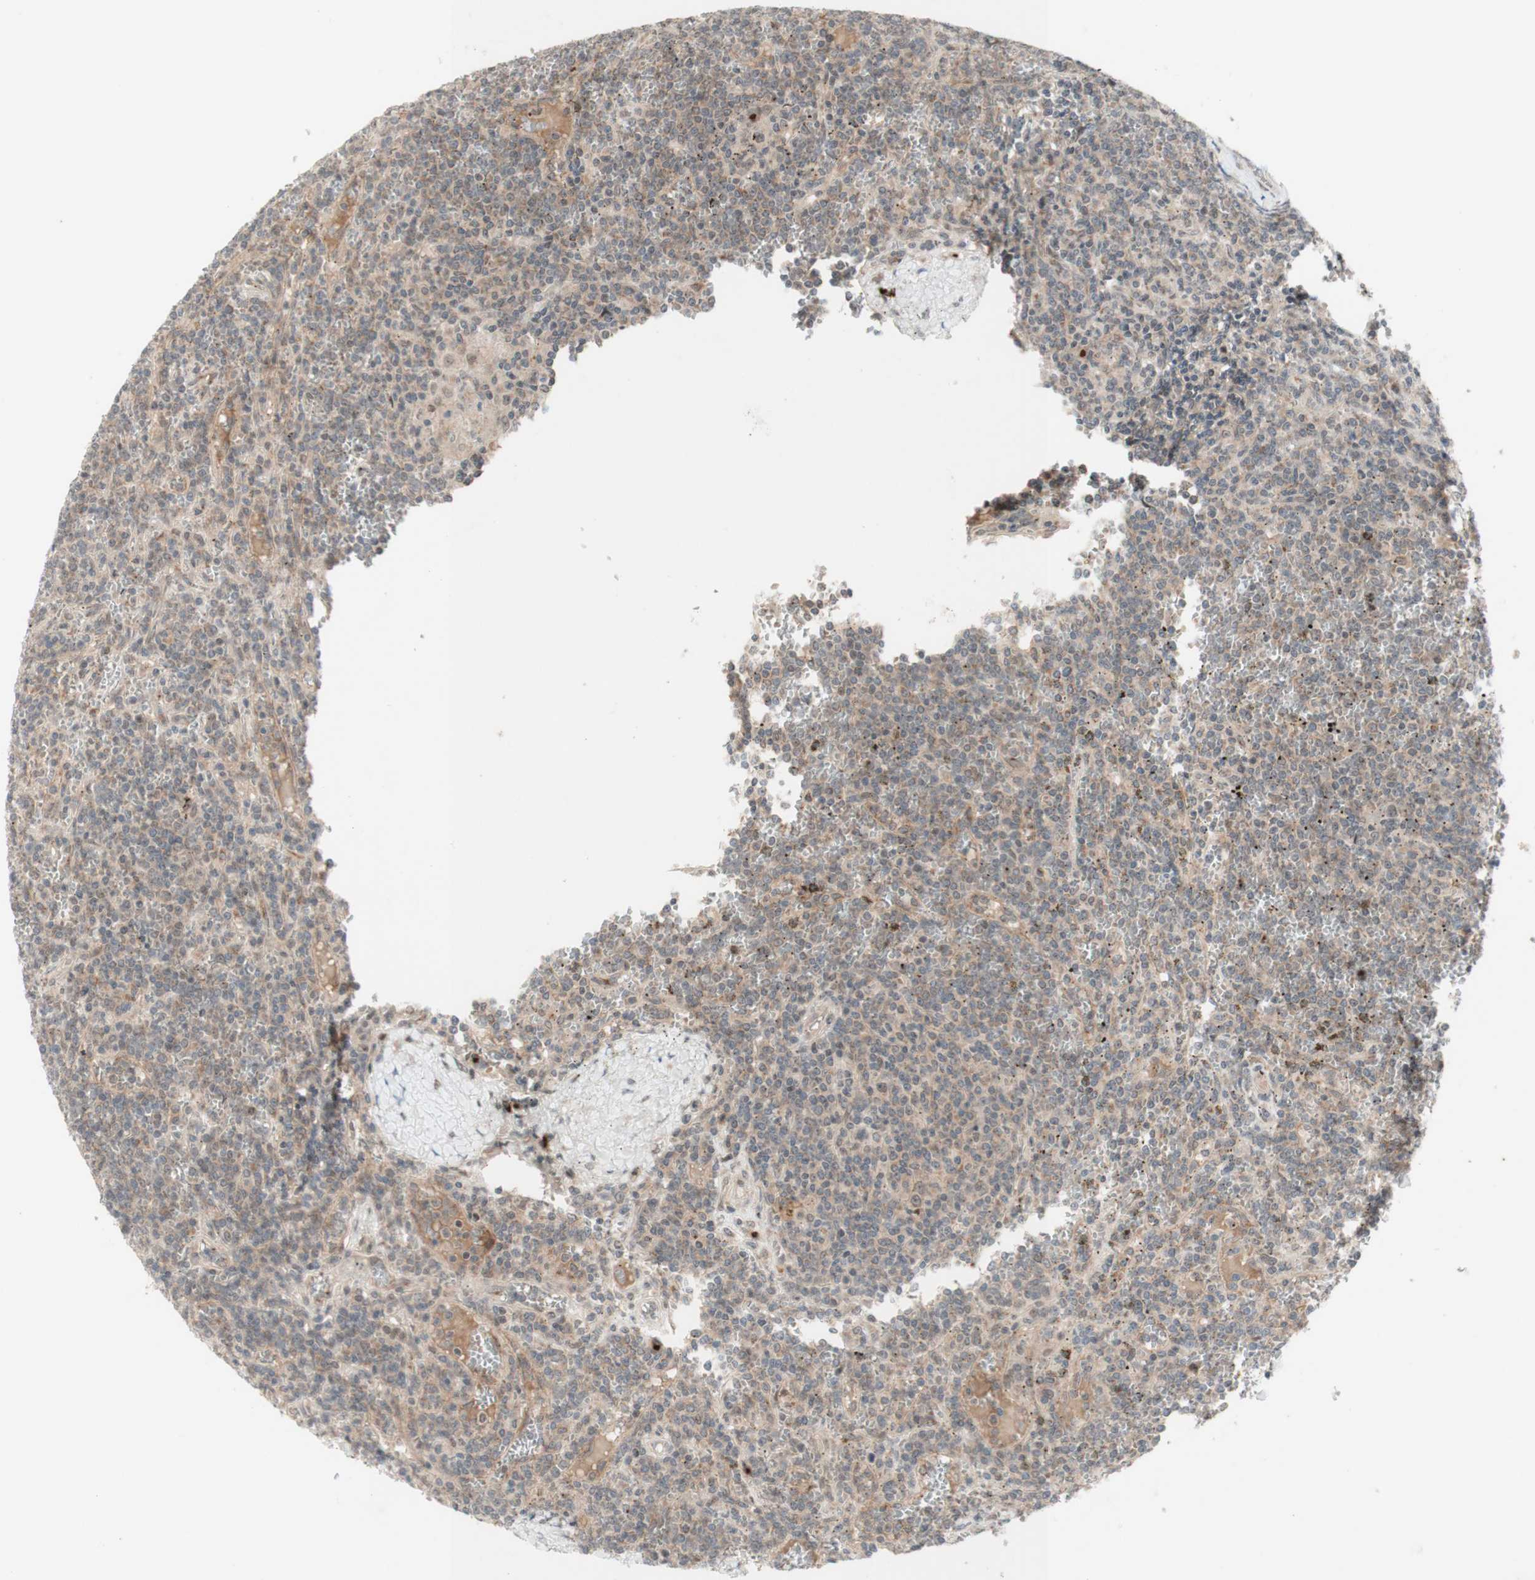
{"staining": {"intensity": "weak", "quantity": "<25%", "location": "cytoplasmic/membranous"}, "tissue": "lymphoma", "cell_type": "Tumor cells", "image_type": "cancer", "snomed": [{"axis": "morphology", "description": "Malignant lymphoma, non-Hodgkin's type, Low grade"}, {"axis": "topography", "description": "Spleen"}], "caption": "There is no significant positivity in tumor cells of lymphoma. The staining is performed using DAB (3,3'-diaminobenzidine) brown chromogen with nuclei counter-stained in using hematoxylin.", "gene": "CYLD", "patient": {"sex": "female", "age": 19}}